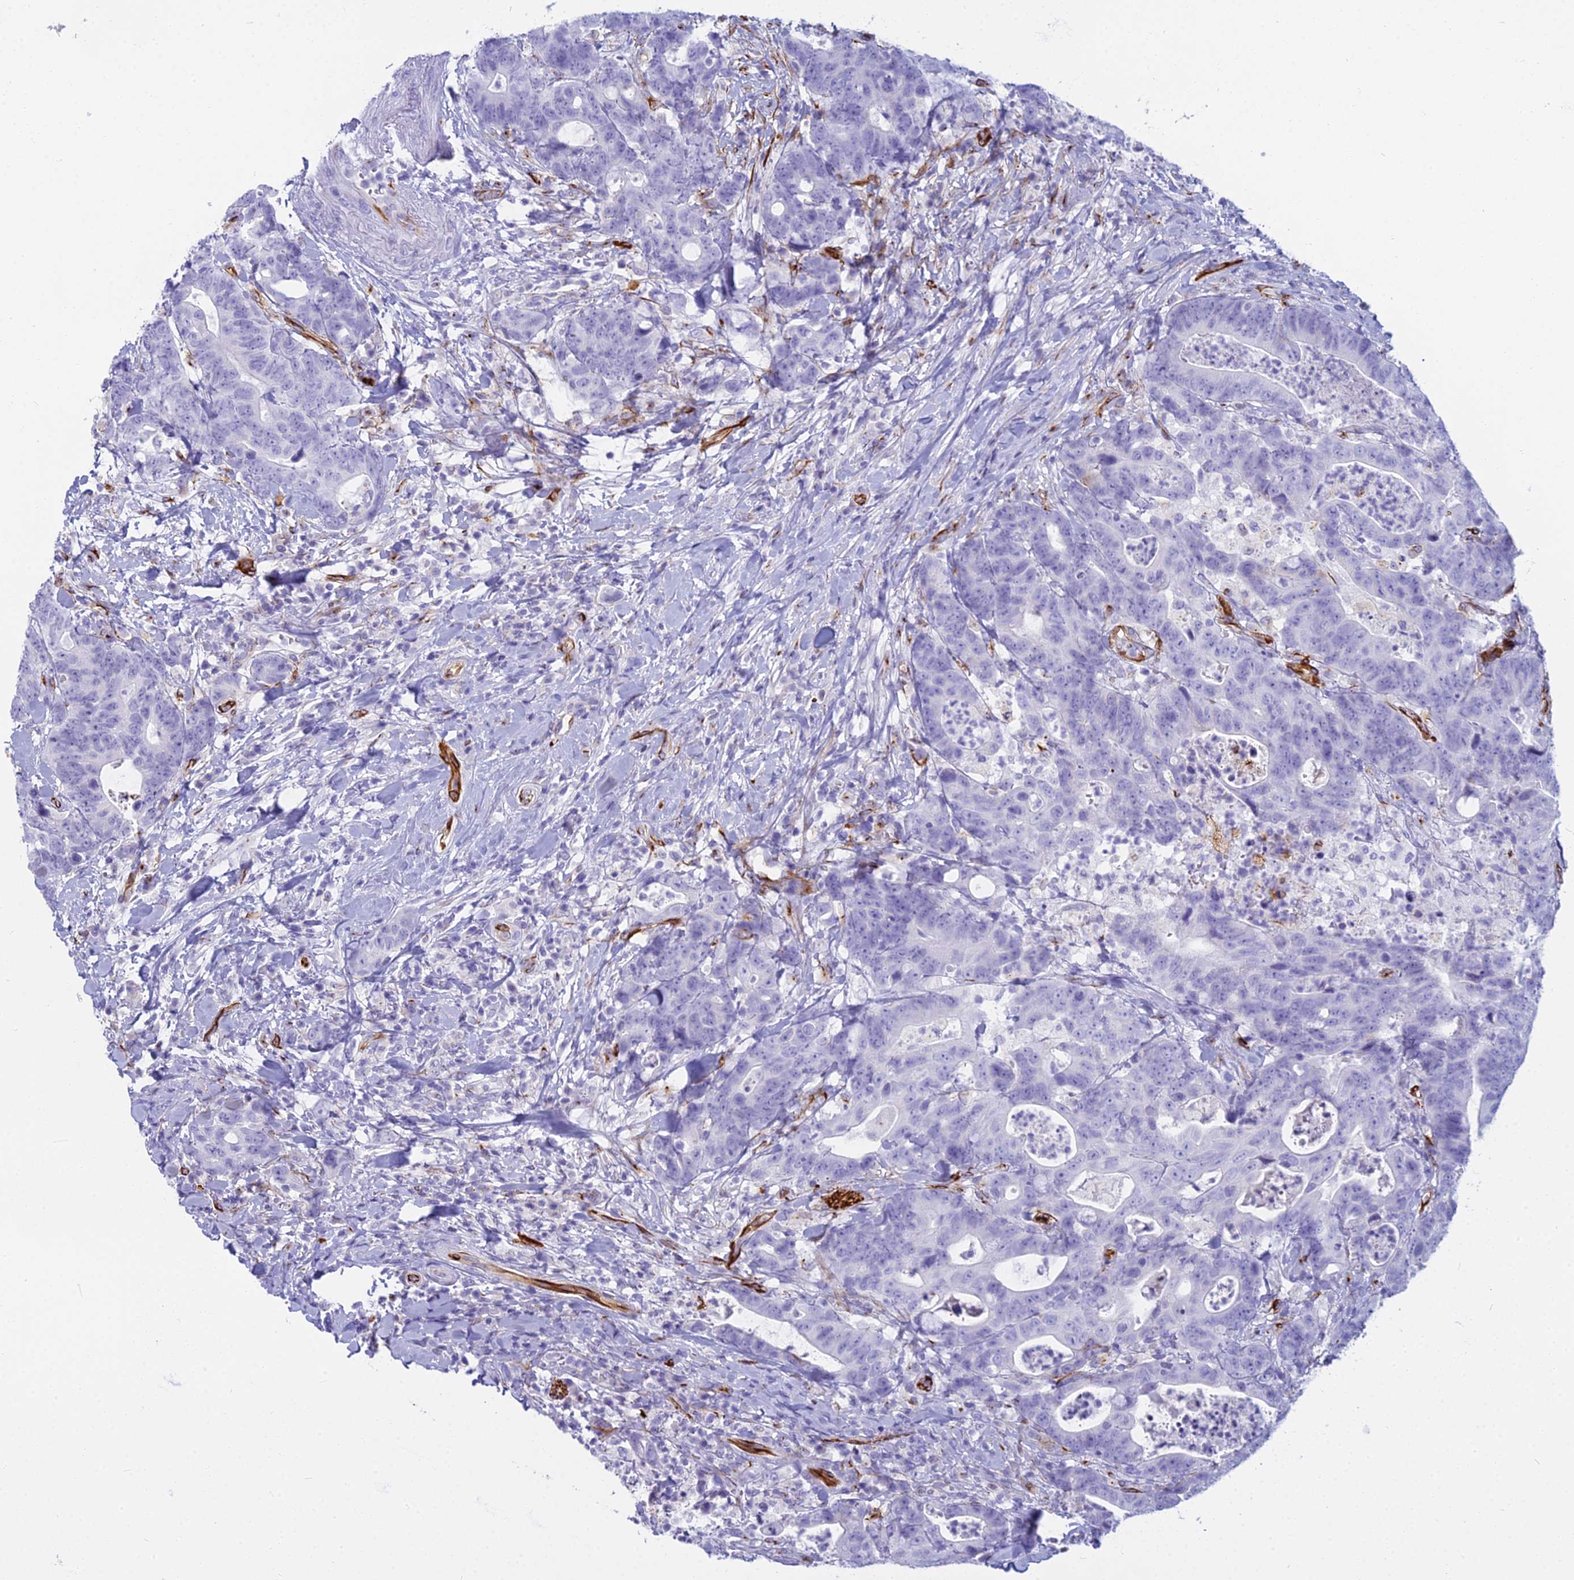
{"staining": {"intensity": "negative", "quantity": "none", "location": "none"}, "tissue": "colorectal cancer", "cell_type": "Tumor cells", "image_type": "cancer", "snomed": [{"axis": "morphology", "description": "Adenocarcinoma, NOS"}, {"axis": "topography", "description": "Colon"}], "caption": "DAB immunohistochemical staining of human colorectal cancer demonstrates no significant staining in tumor cells. (Stains: DAB immunohistochemistry (IHC) with hematoxylin counter stain, Microscopy: brightfield microscopy at high magnification).", "gene": "EVI2A", "patient": {"sex": "female", "age": 82}}